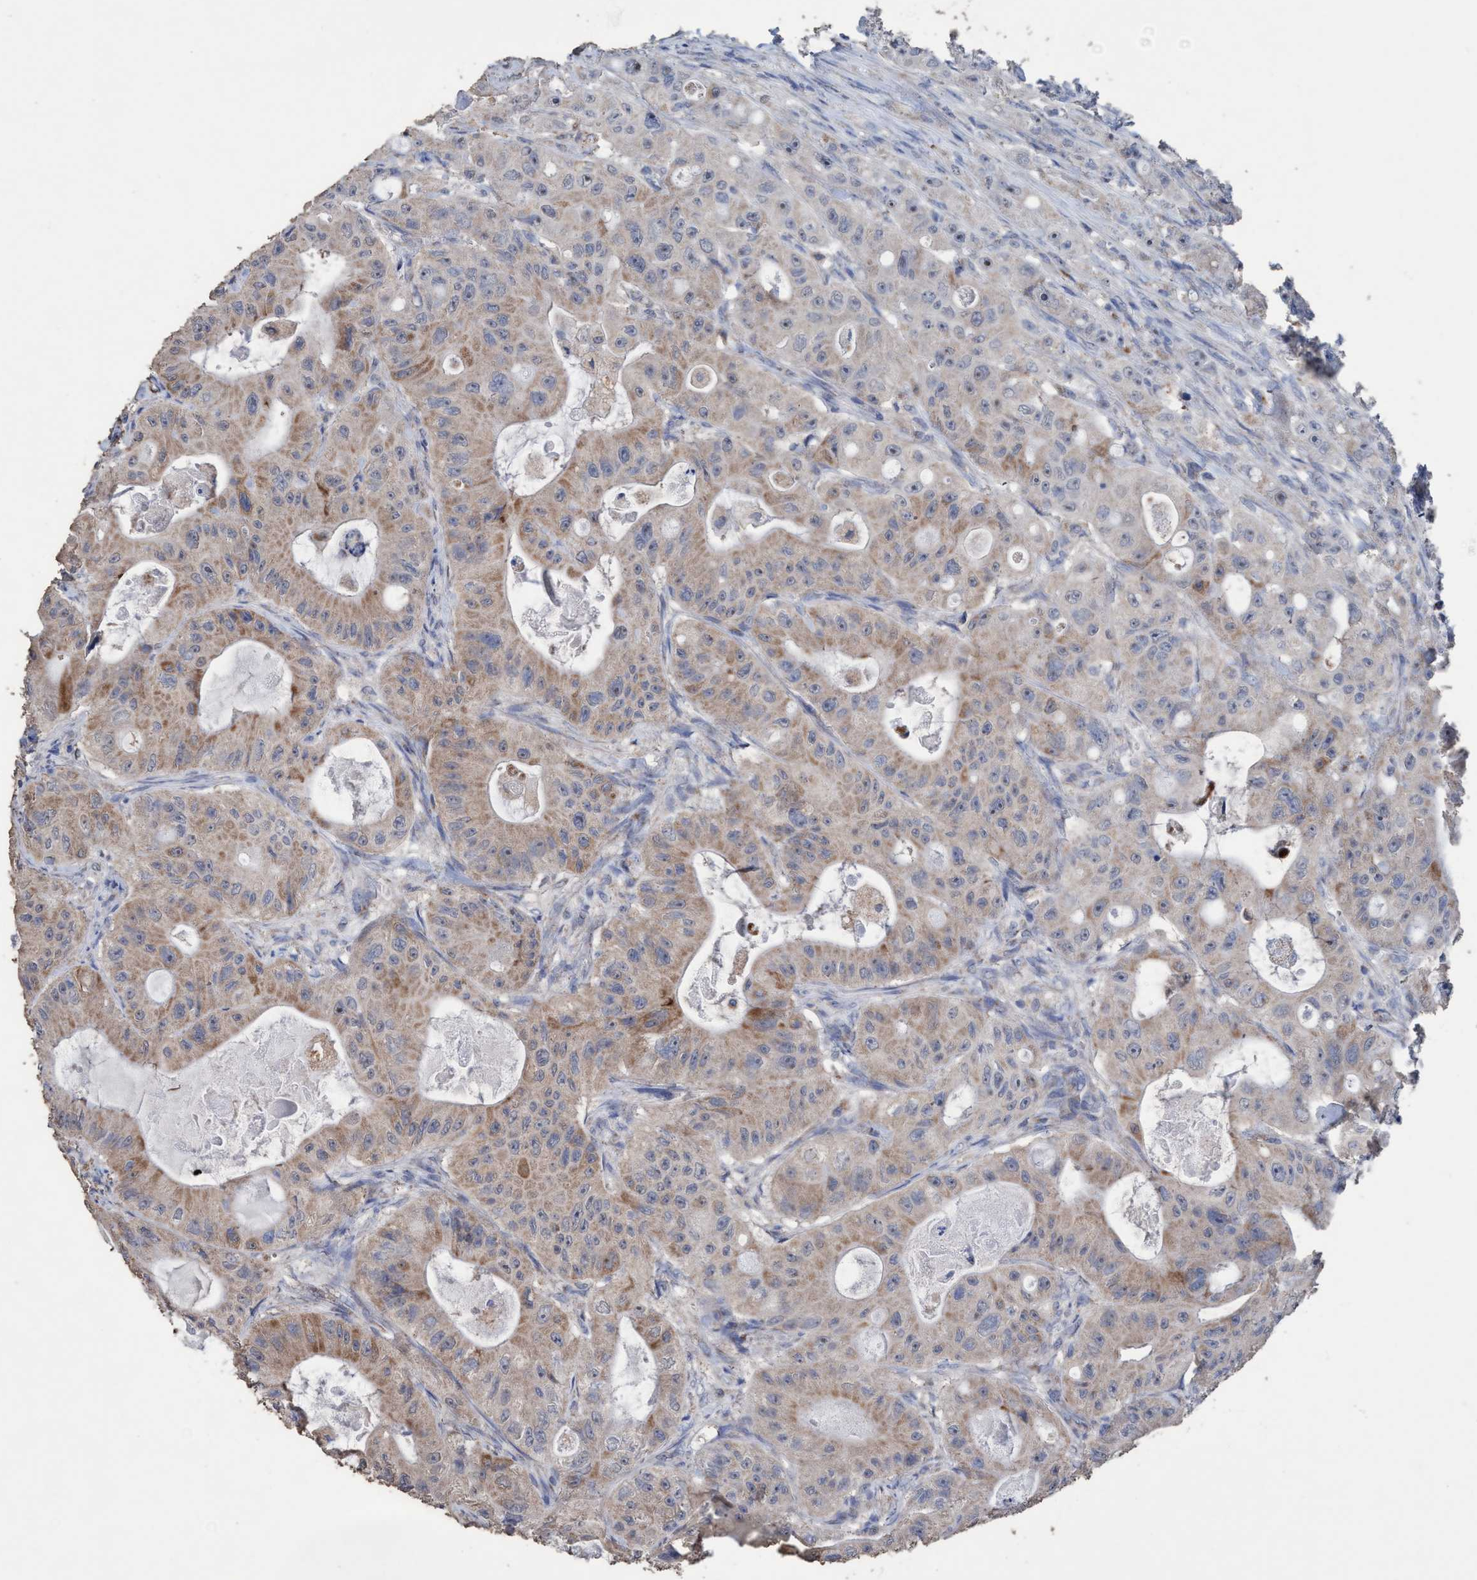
{"staining": {"intensity": "weak", "quantity": ">75%", "location": "cytoplasmic/membranous"}, "tissue": "colorectal cancer", "cell_type": "Tumor cells", "image_type": "cancer", "snomed": [{"axis": "morphology", "description": "Adenocarcinoma, NOS"}, {"axis": "topography", "description": "Colon"}], "caption": "The photomicrograph displays a brown stain indicating the presence of a protein in the cytoplasmic/membranous of tumor cells in colorectal adenocarcinoma.", "gene": "RSAD1", "patient": {"sex": "female", "age": 46}}